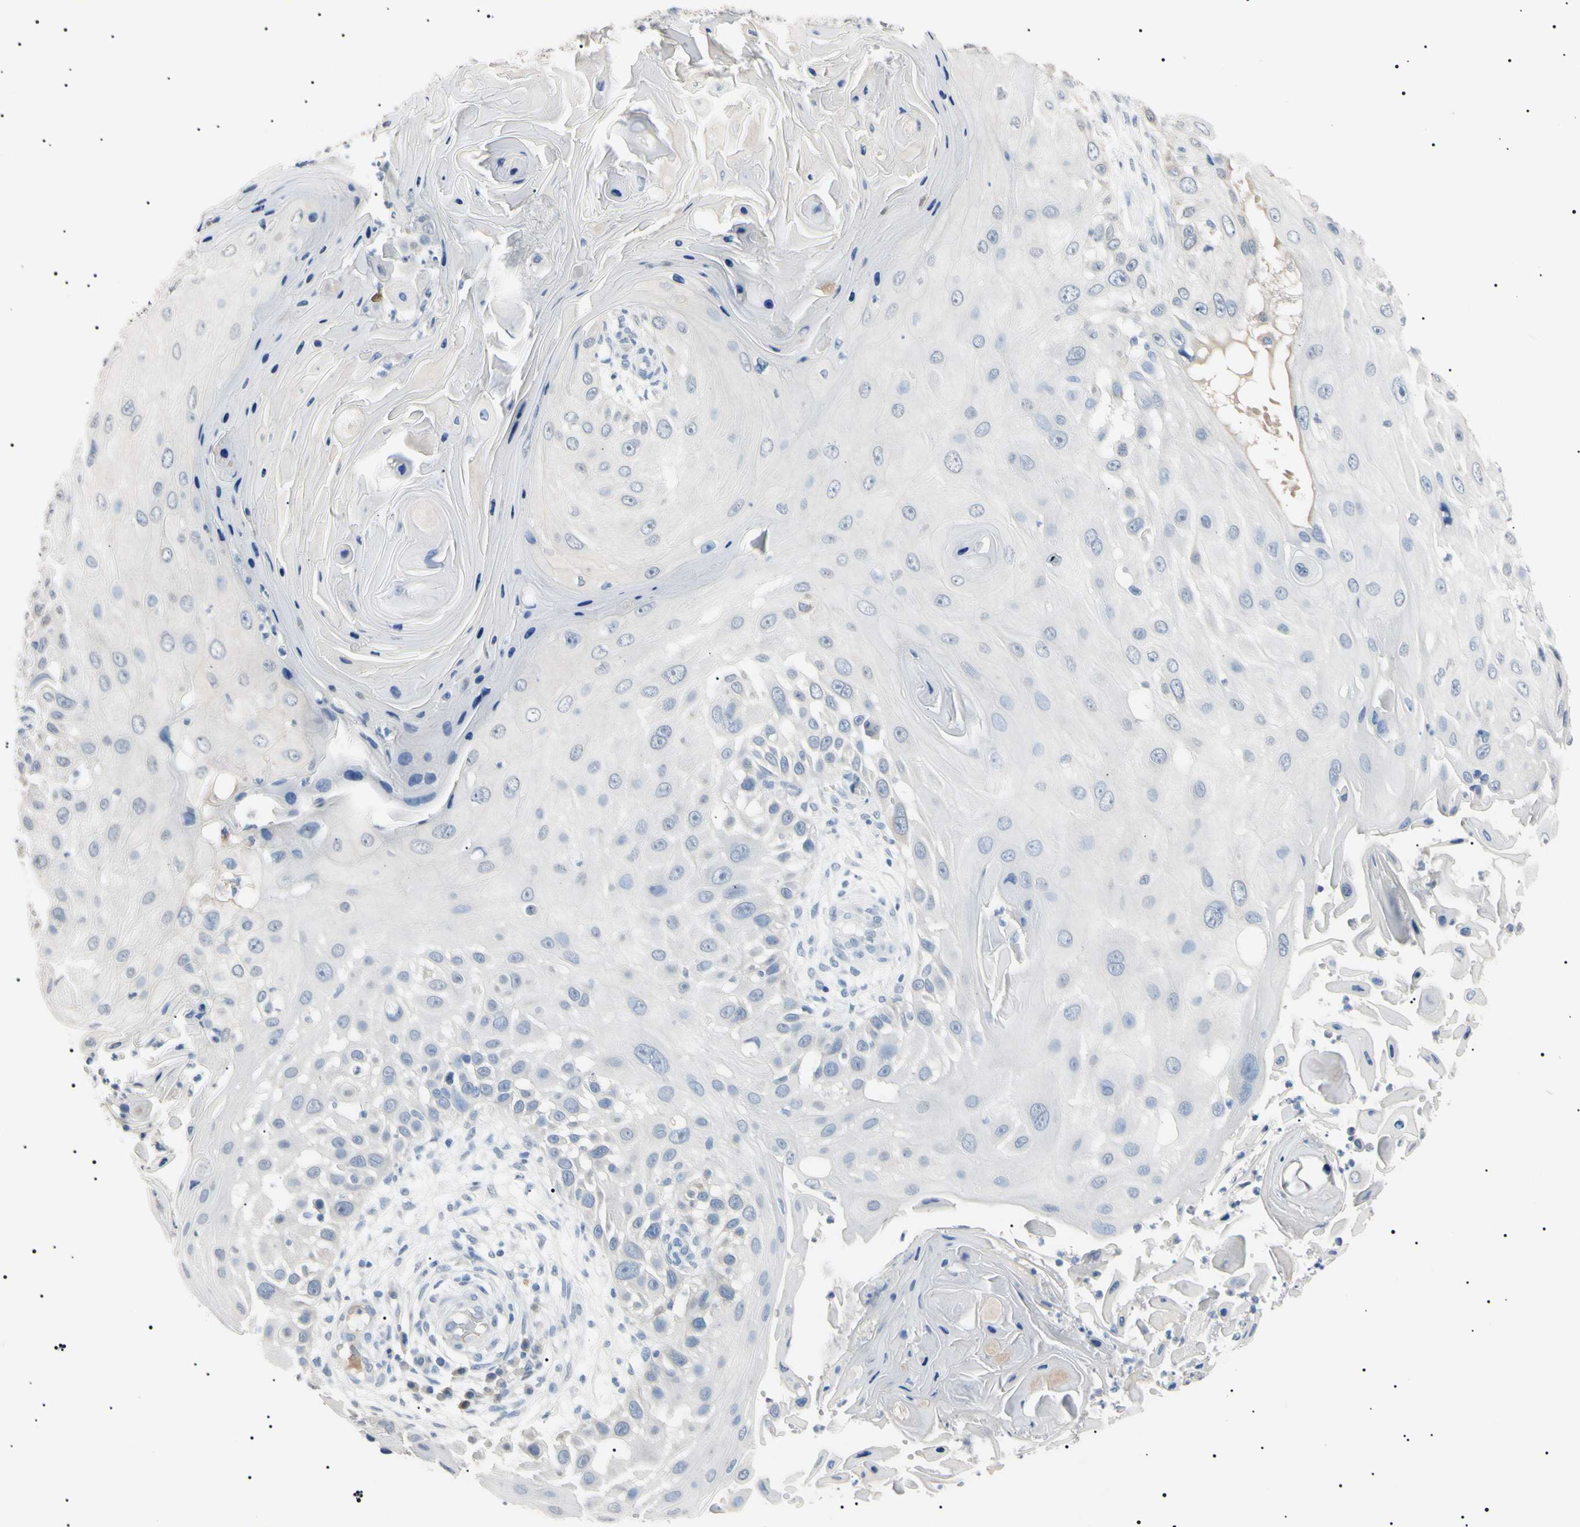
{"staining": {"intensity": "negative", "quantity": "none", "location": "none"}, "tissue": "skin cancer", "cell_type": "Tumor cells", "image_type": "cancer", "snomed": [{"axis": "morphology", "description": "Squamous cell carcinoma, NOS"}, {"axis": "topography", "description": "Skin"}], "caption": "Immunohistochemical staining of human skin squamous cell carcinoma displays no significant positivity in tumor cells.", "gene": "CGB3", "patient": {"sex": "female", "age": 44}}